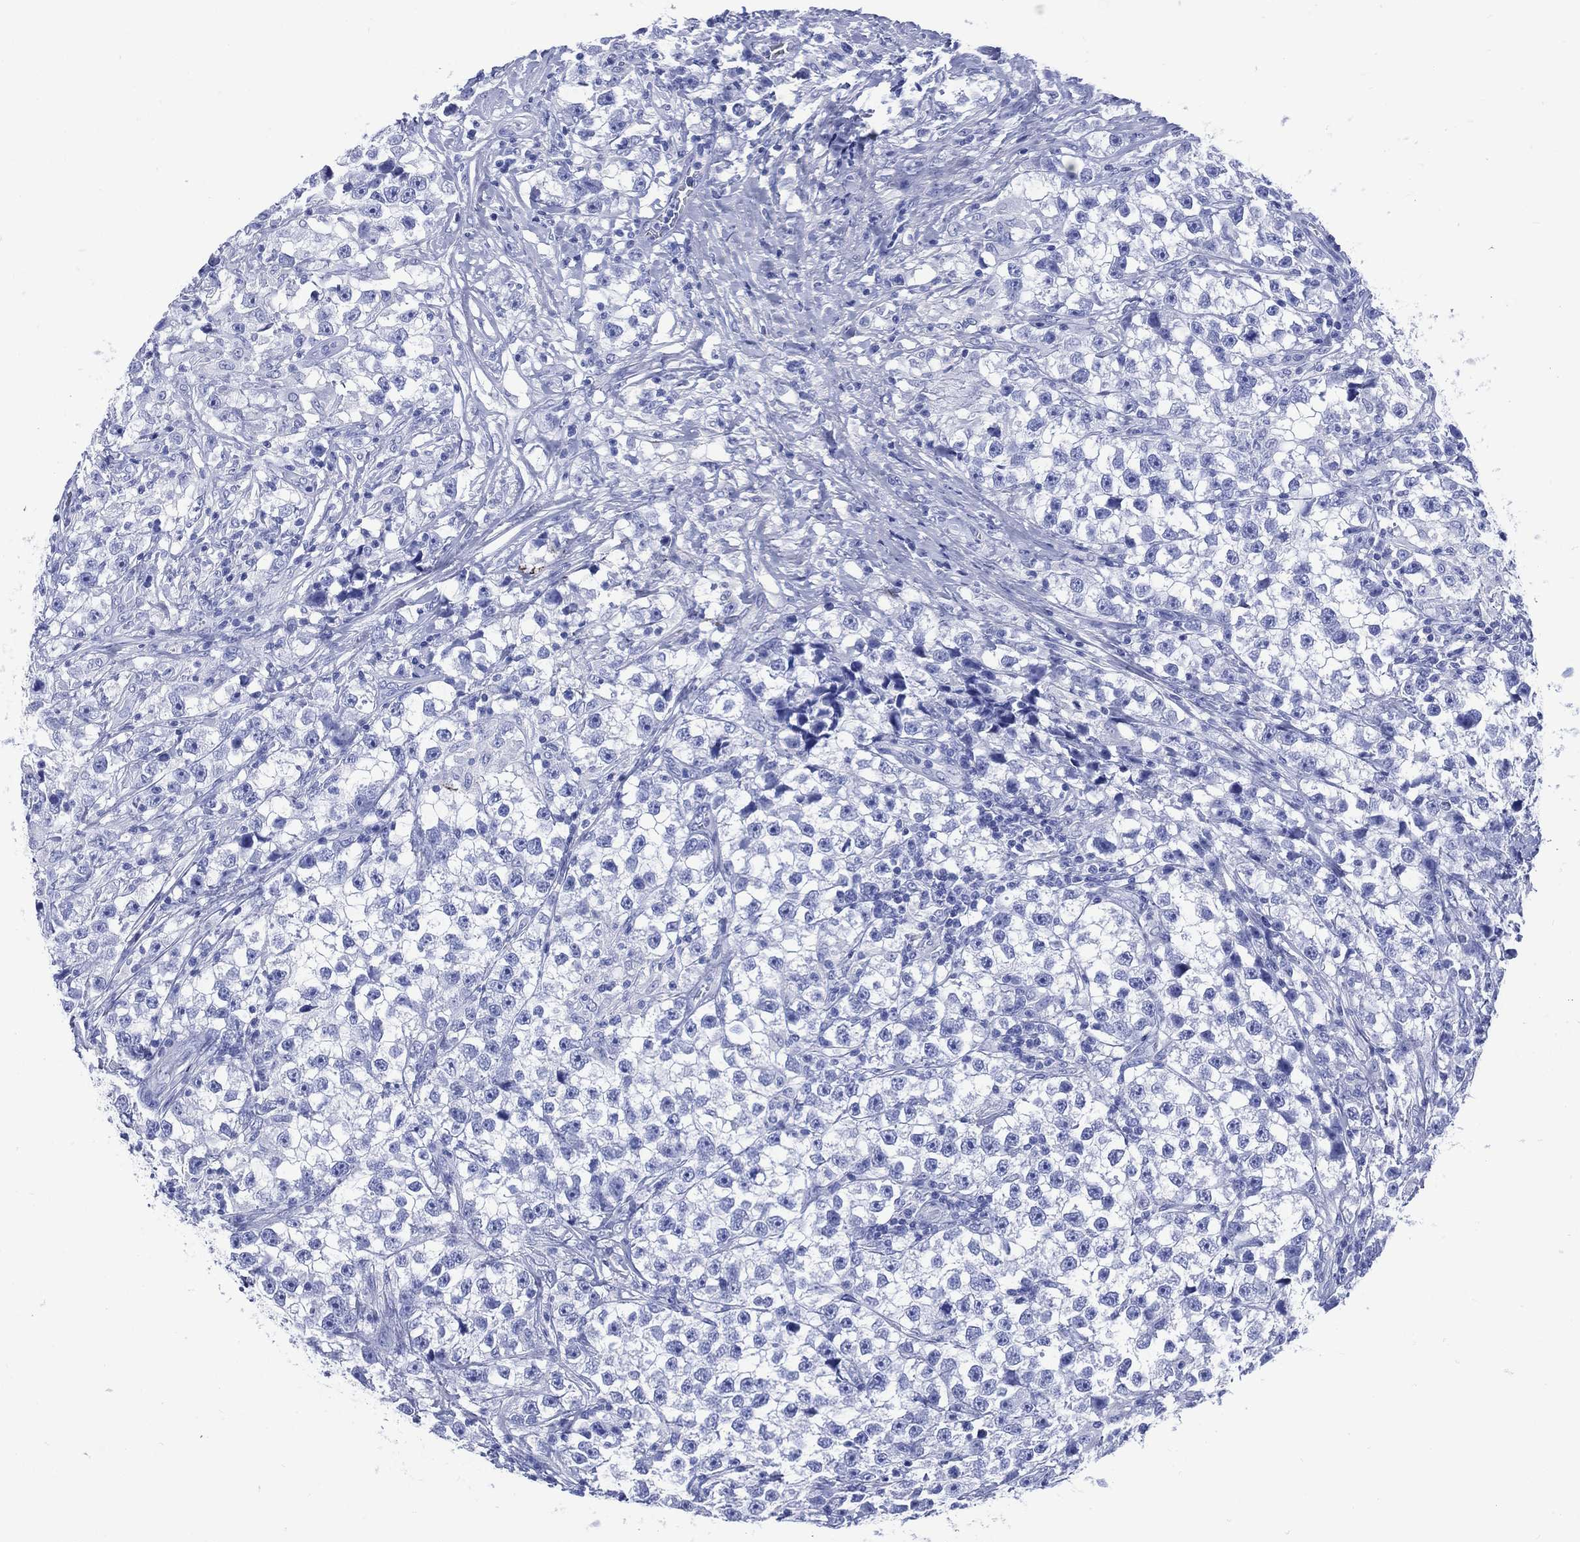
{"staining": {"intensity": "negative", "quantity": "none", "location": "none"}, "tissue": "testis cancer", "cell_type": "Tumor cells", "image_type": "cancer", "snomed": [{"axis": "morphology", "description": "Seminoma, NOS"}, {"axis": "topography", "description": "Testis"}], "caption": "Immunohistochemistry of seminoma (testis) shows no positivity in tumor cells.", "gene": "SHCBP1L", "patient": {"sex": "male", "age": 46}}